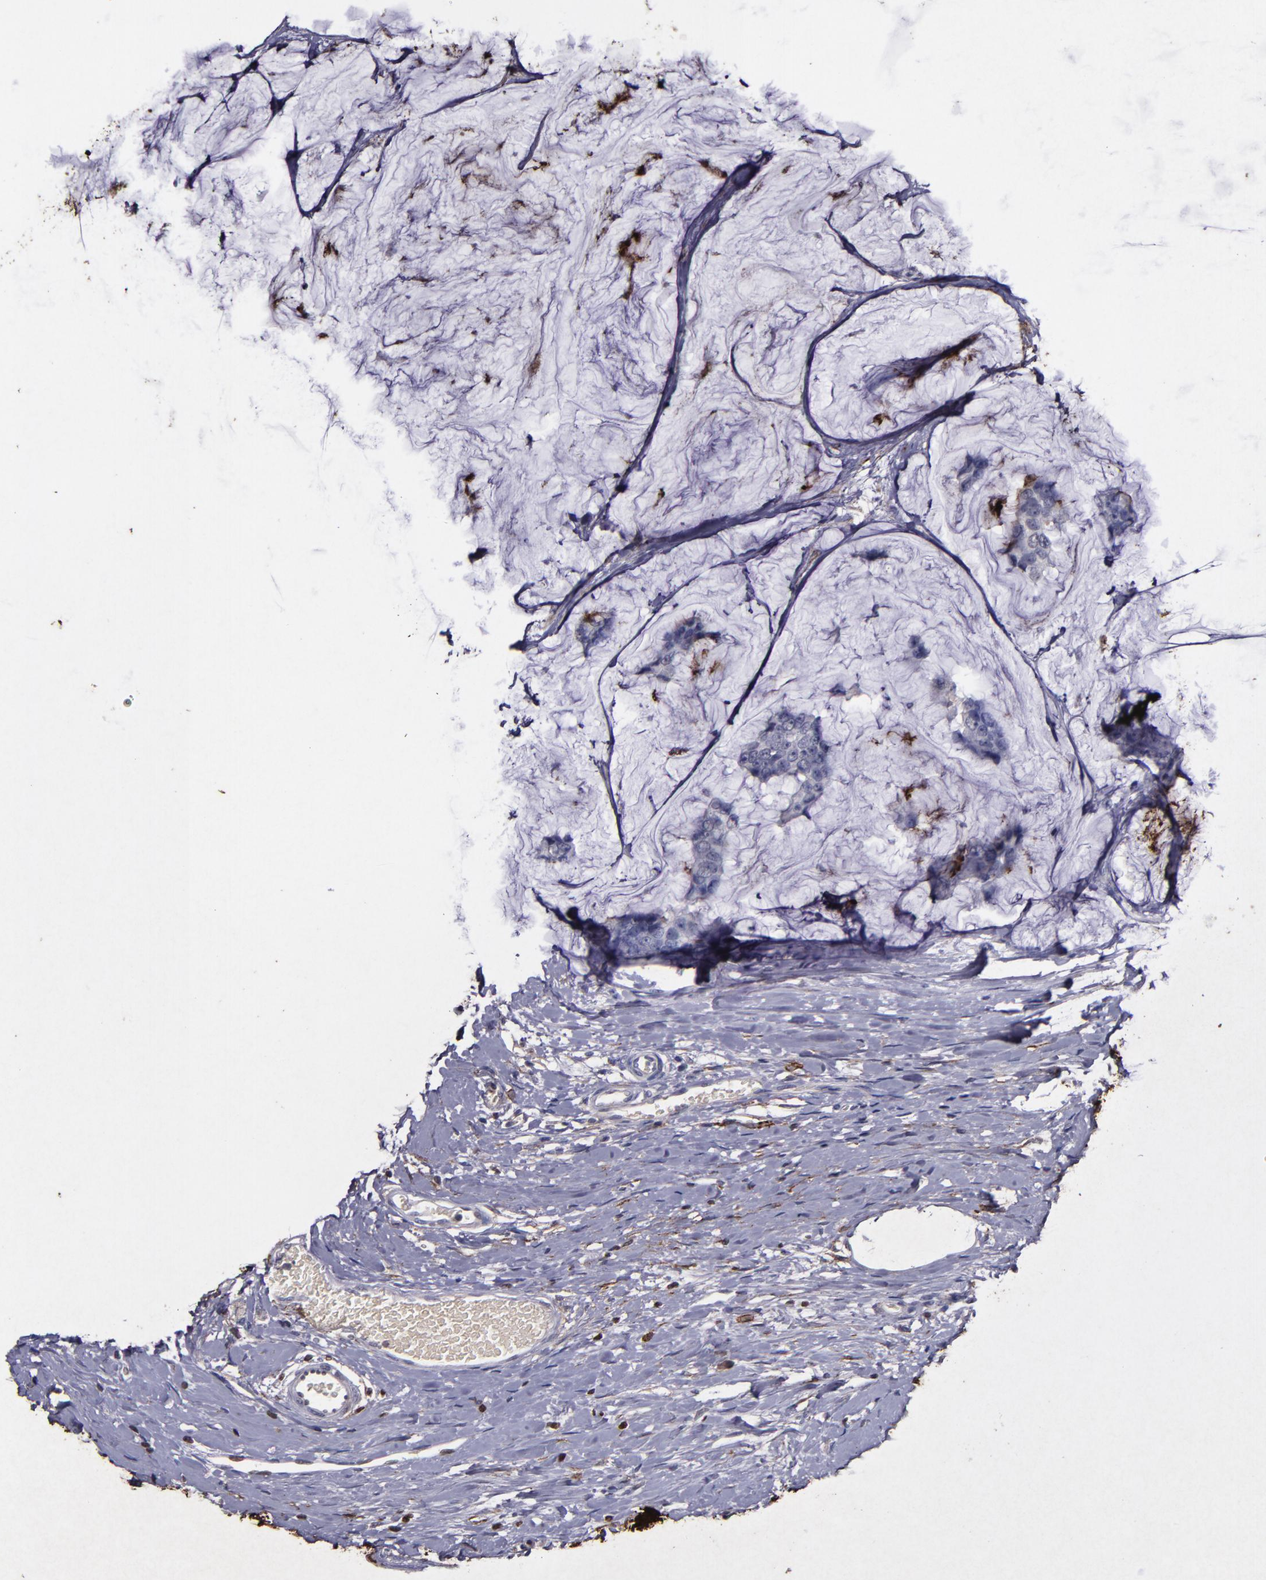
{"staining": {"intensity": "strong", "quantity": ">75%", "location": "cytoplasmic/membranous,nuclear"}, "tissue": "breast cancer", "cell_type": "Tumor cells", "image_type": "cancer", "snomed": [{"axis": "morphology", "description": "Normal tissue, NOS"}, {"axis": "morphology", "description": "Duct carcinoma"}, {"axis": "topography", "description": "Breast"}], "caption": "Tumor cells exhibit strong cytoplasmic/membranous and nuclear expression in about >75% of cells in breast cancer (intraductal carcinoma).", "gene": "MFGE8", "patient": {"sex": "female", "age": 50}}